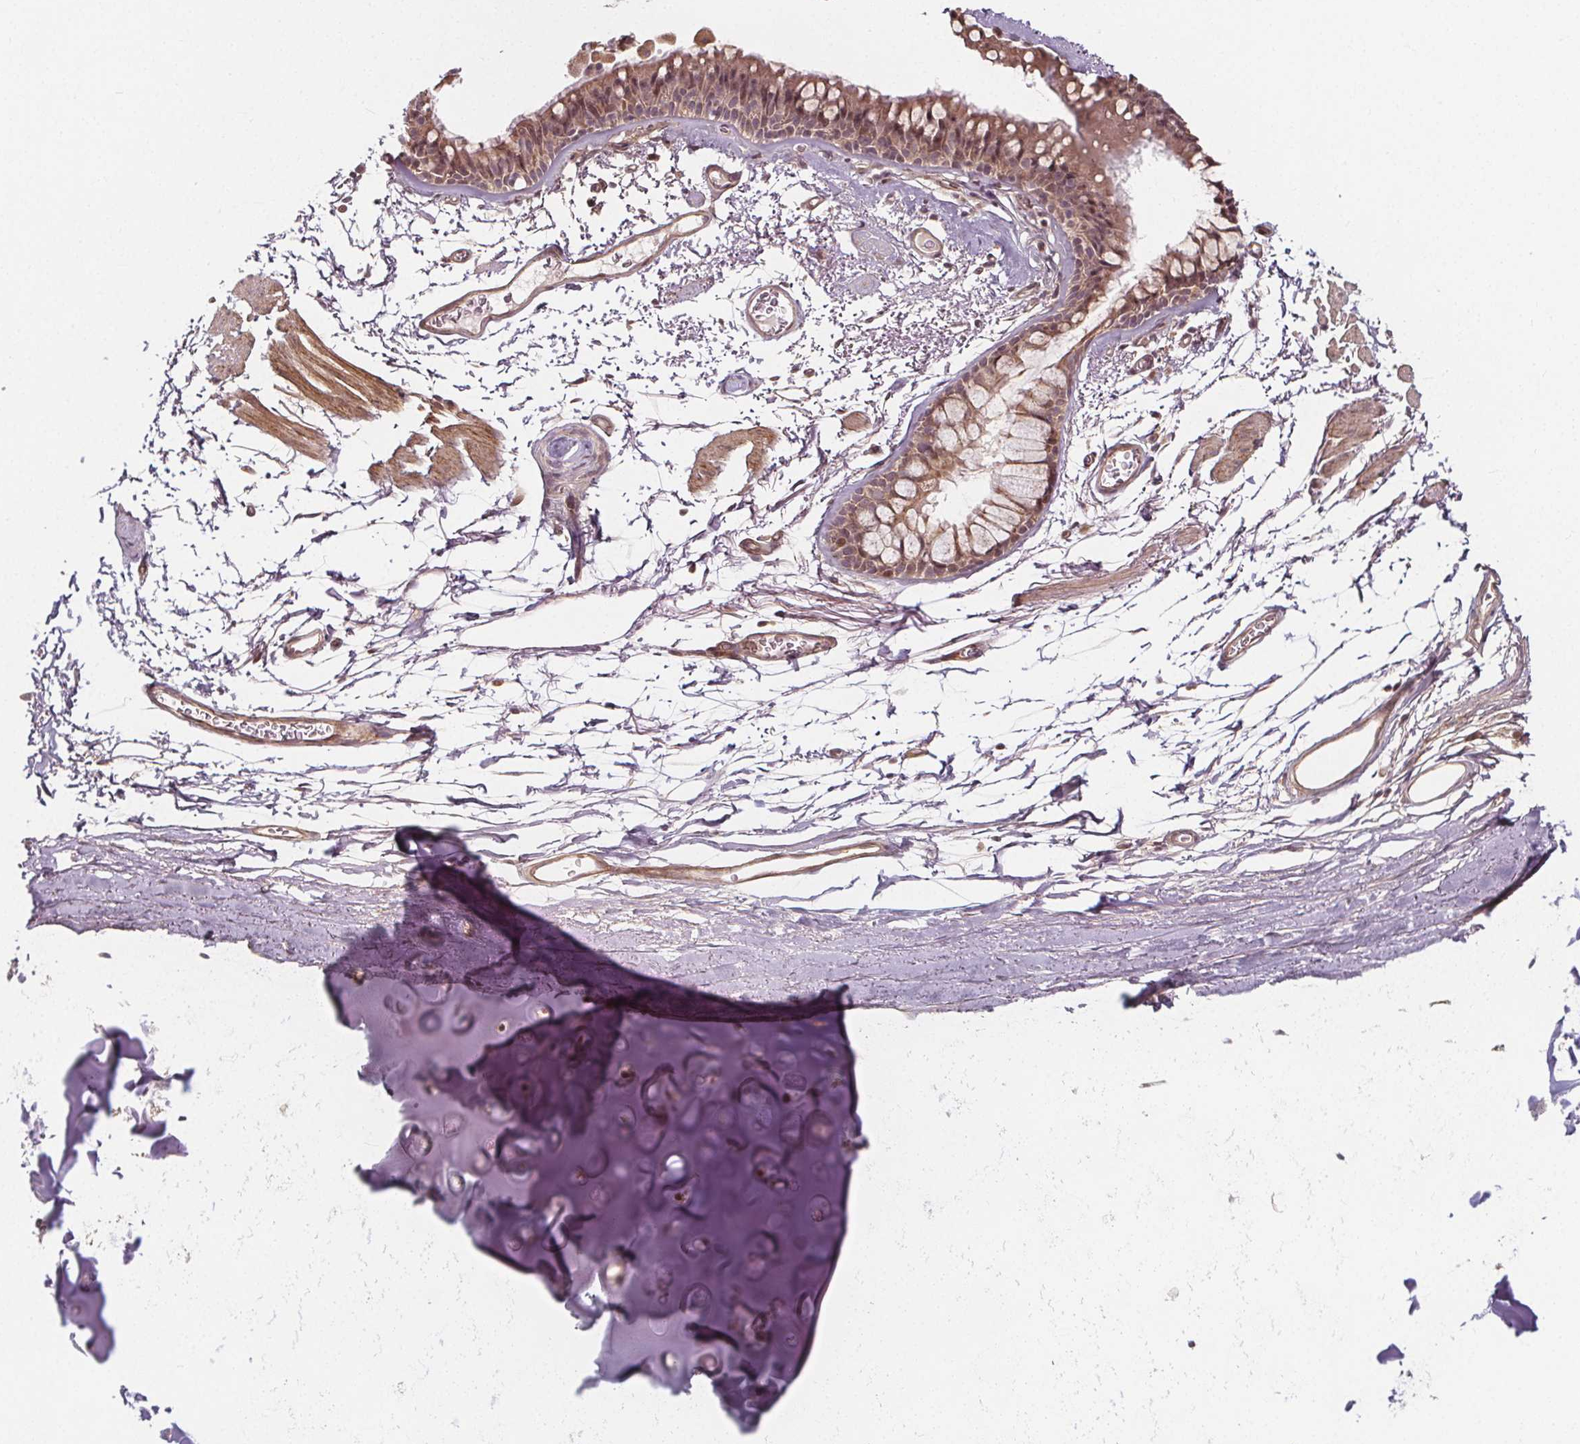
{"staining": {"intensity": "moderate", "quantity": "<25%", "location": "nuclear"}, "tissue": "adipose tissue", "cell_type": "Adipocytes", "image_type": "normal", "snomed": [{"axis": "morphology", "description": "Normal tissue, NOS"}, {"axis": "topography", "description": "Cartilage tissue"}, {"axis": "topography", "description": "Bronchus"}], "caption": "Approximately <25% of adipocytes in unremarkable adipose tissue exhibit moderate nuclear protein staining as visualized by brown immunohistochemical staining.", "gene": "AKT1S1", "patient": {"sex": "female", "age": 79}}